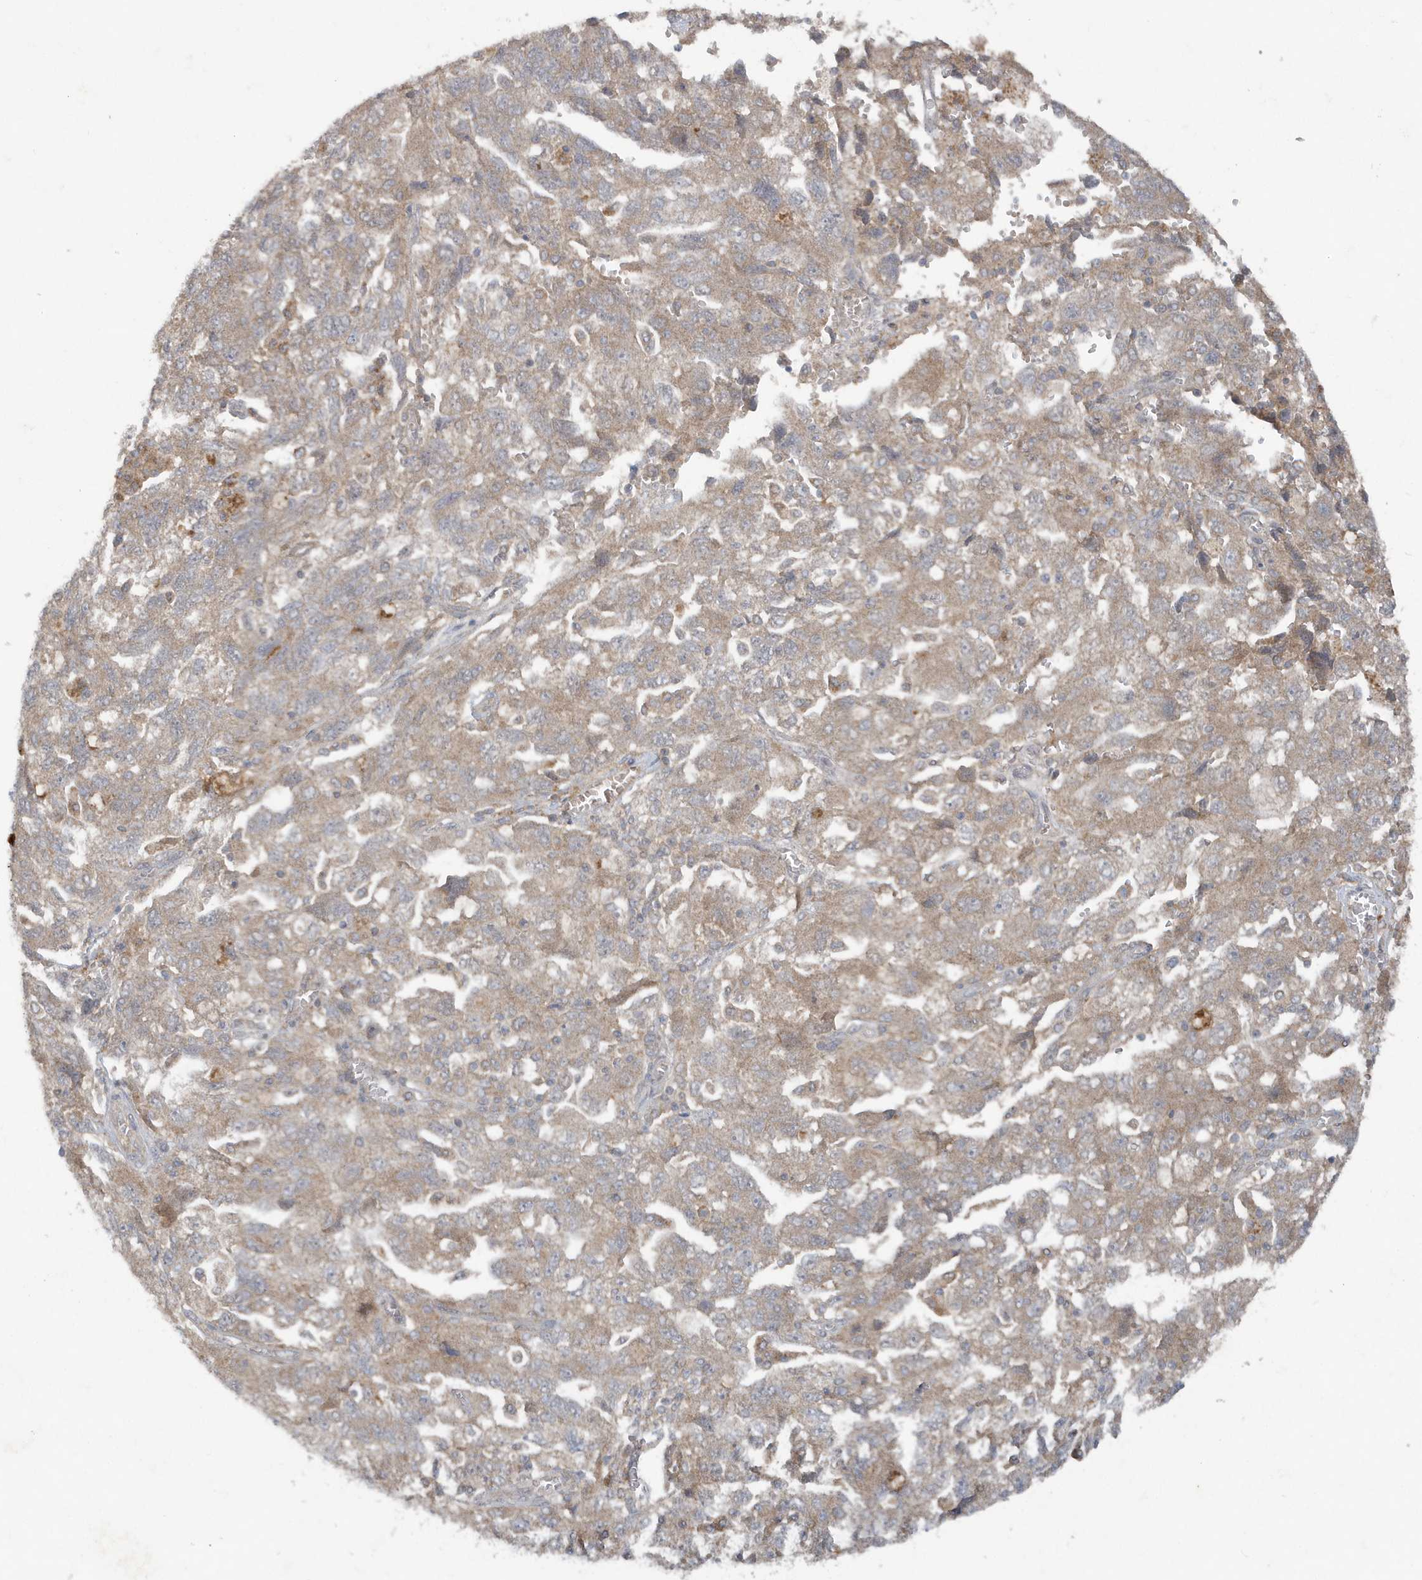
{"staining": {"intensity": "moderate", "quantity": ">75%", "location": "cytoplasmic/membranous"}, "tissue": "ovarian cancer", "cell_type": "Tumor cells", "image_type": "cancer", "snomed": [{"axis": "morphology", "description": "Carcinoma, NOS"}, {"axis": "morphology", "description": "Cystadenocarcinoma, serous, NOS"}, {"axis": "topography", "description": "Ovary"}], "caption": "Moderate cytoplasmic/membranous expression is identified in approximately >75% of tumor cells in carcinoma (ovarian).", "gene": "C1RL", "patient": {"sex": "female", "age": 69}}